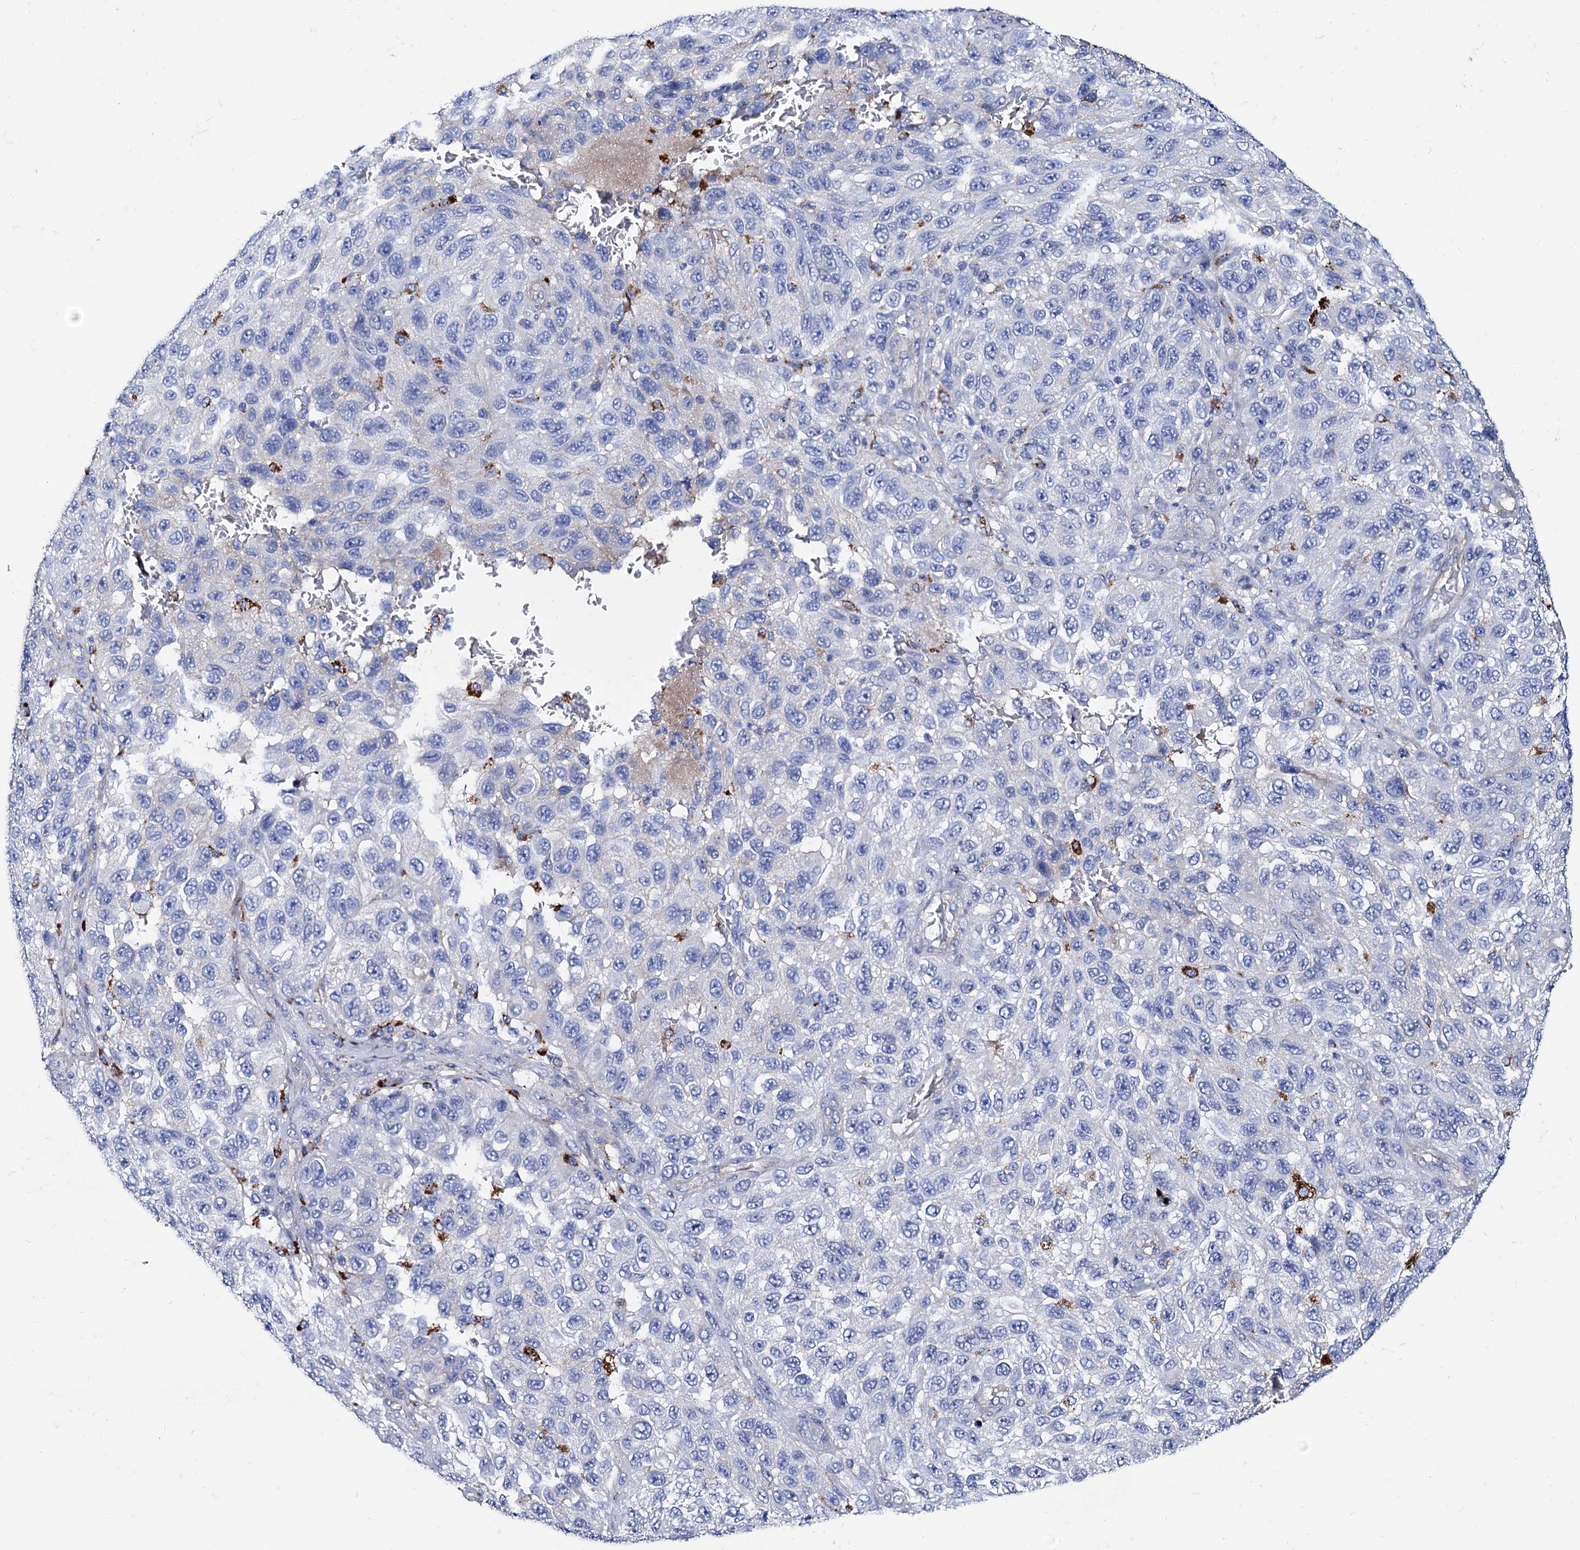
{"staining": {"intensity": "negative", "quantity": "none", "location": "none"}, "tissue": "melanoma", "cell_type": "Tumor cells", "image_type": "cancer", "snomed": [{"axis": "morphology", "description": "Normal tissue, NOS"}, {"axis": "morphology", "description": "Malignant melanoma, NOS"}, {"axis": "topography", "description": "Skin"}], "caption": "DAB immunohistochemical staining of melanoma exhibits no significant positivity in tumor cells.", "gene": "APOD", "patient": {"sex": "female", "age": 96}}